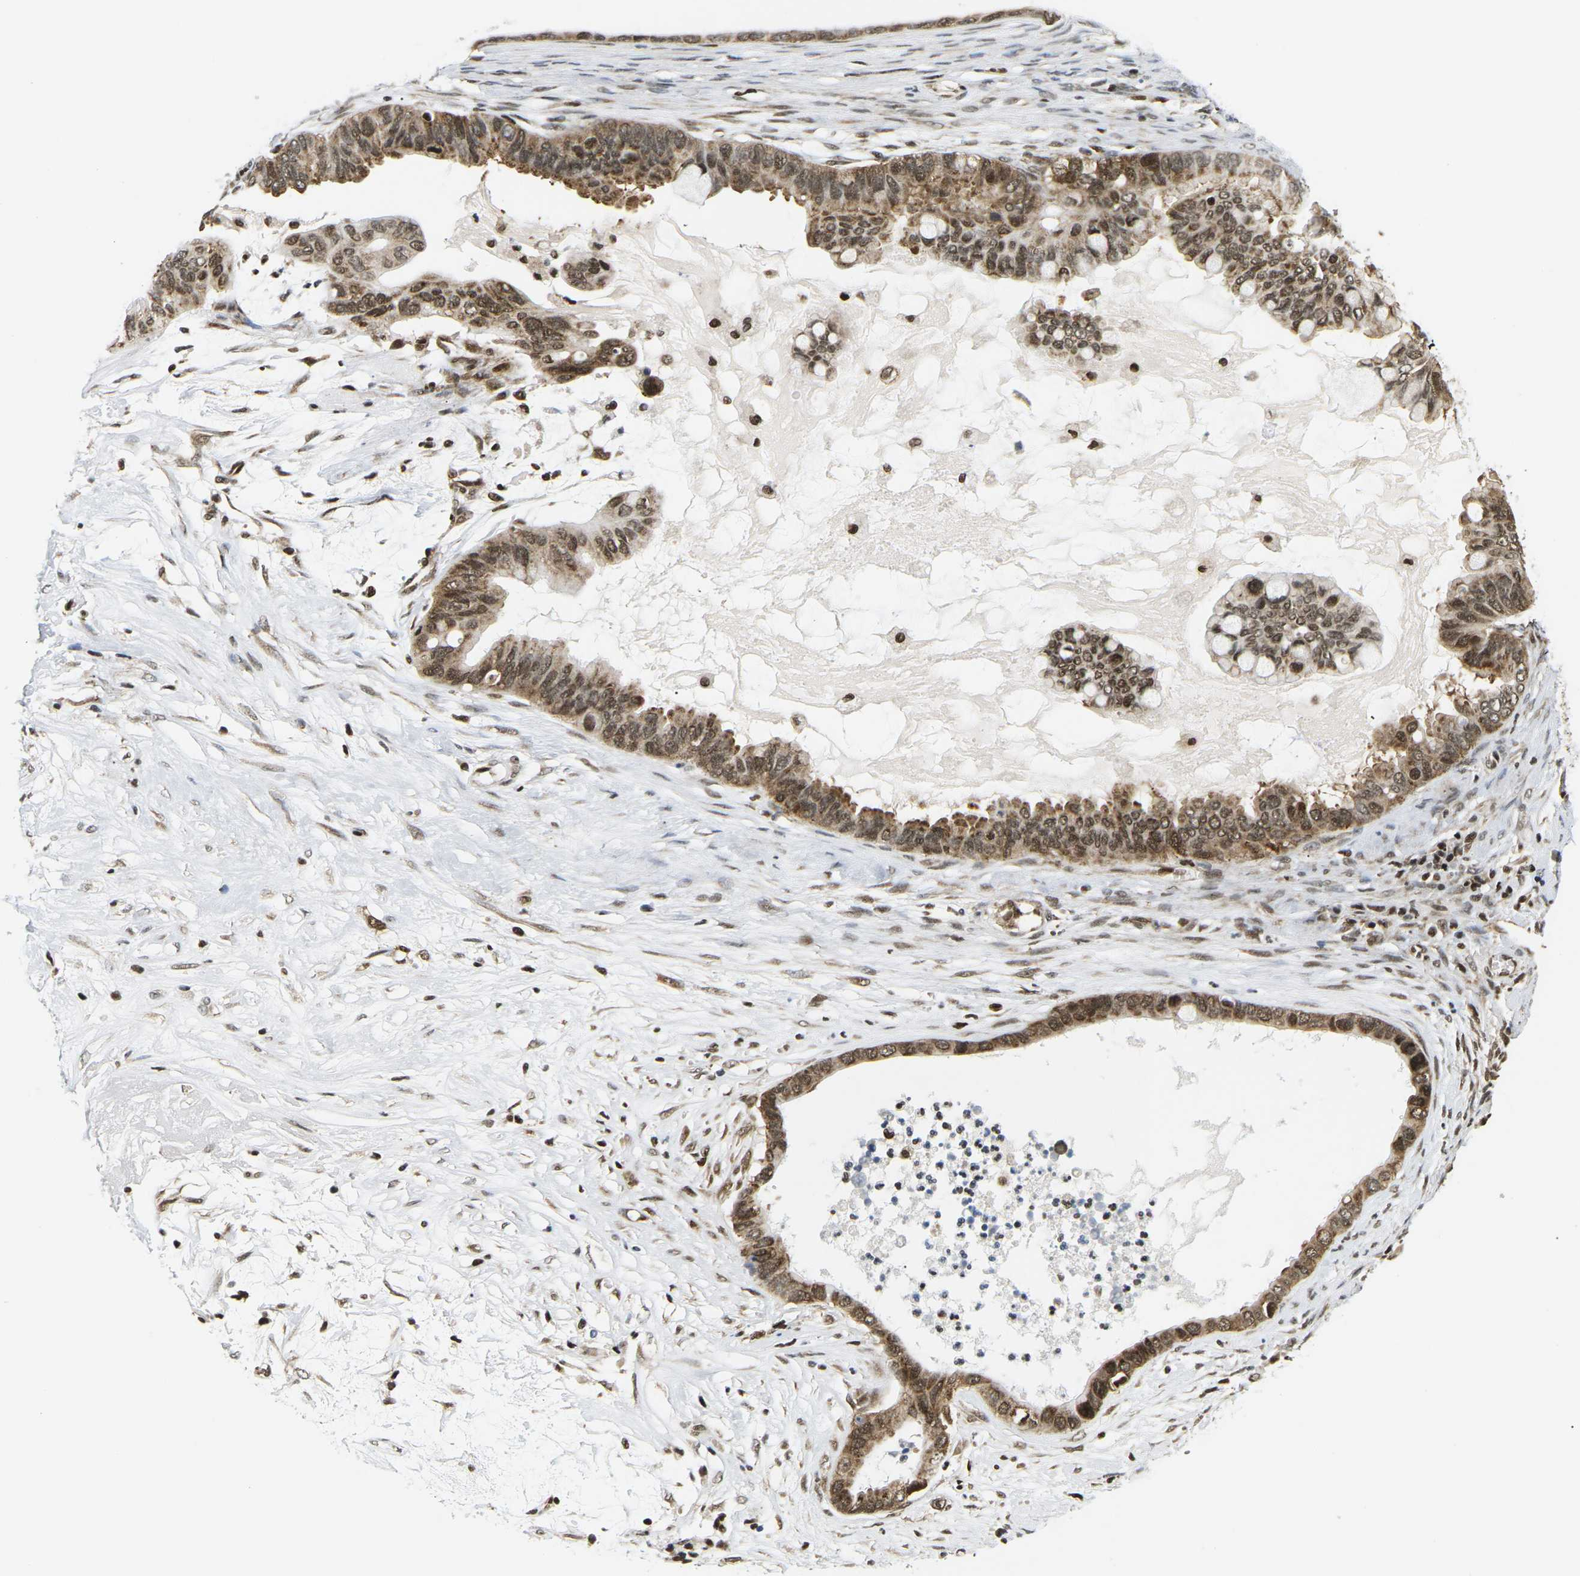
{"staining": {"intensity": "moderate", "quantity": ">75%", "location": "cytoplasmic/membranous,nuclear"}, "tissue": "ovarian cancer", "cell_type": "Tumor cells", "image_type": "cancer", "snomed": [{"axis": "morphology", "description": "Cystadenocarcinoma, mucinous, NOS"}, {"axis": "topography", "description": "Ovary"}], "caption": "Immunohistochemistry (DAB) staining of ovarian cancer (mucinous cystadenocarcinoma) displays moderate cytoplasmic/membranous and nuclear protein expression in about >75% of tumor cells. (DAB (3,3'-diaminobenzidine) IHC with brightfield microscopy, high magnification).", "gene": "CELF1", "patient": {"sex": "female", "age": 80}}